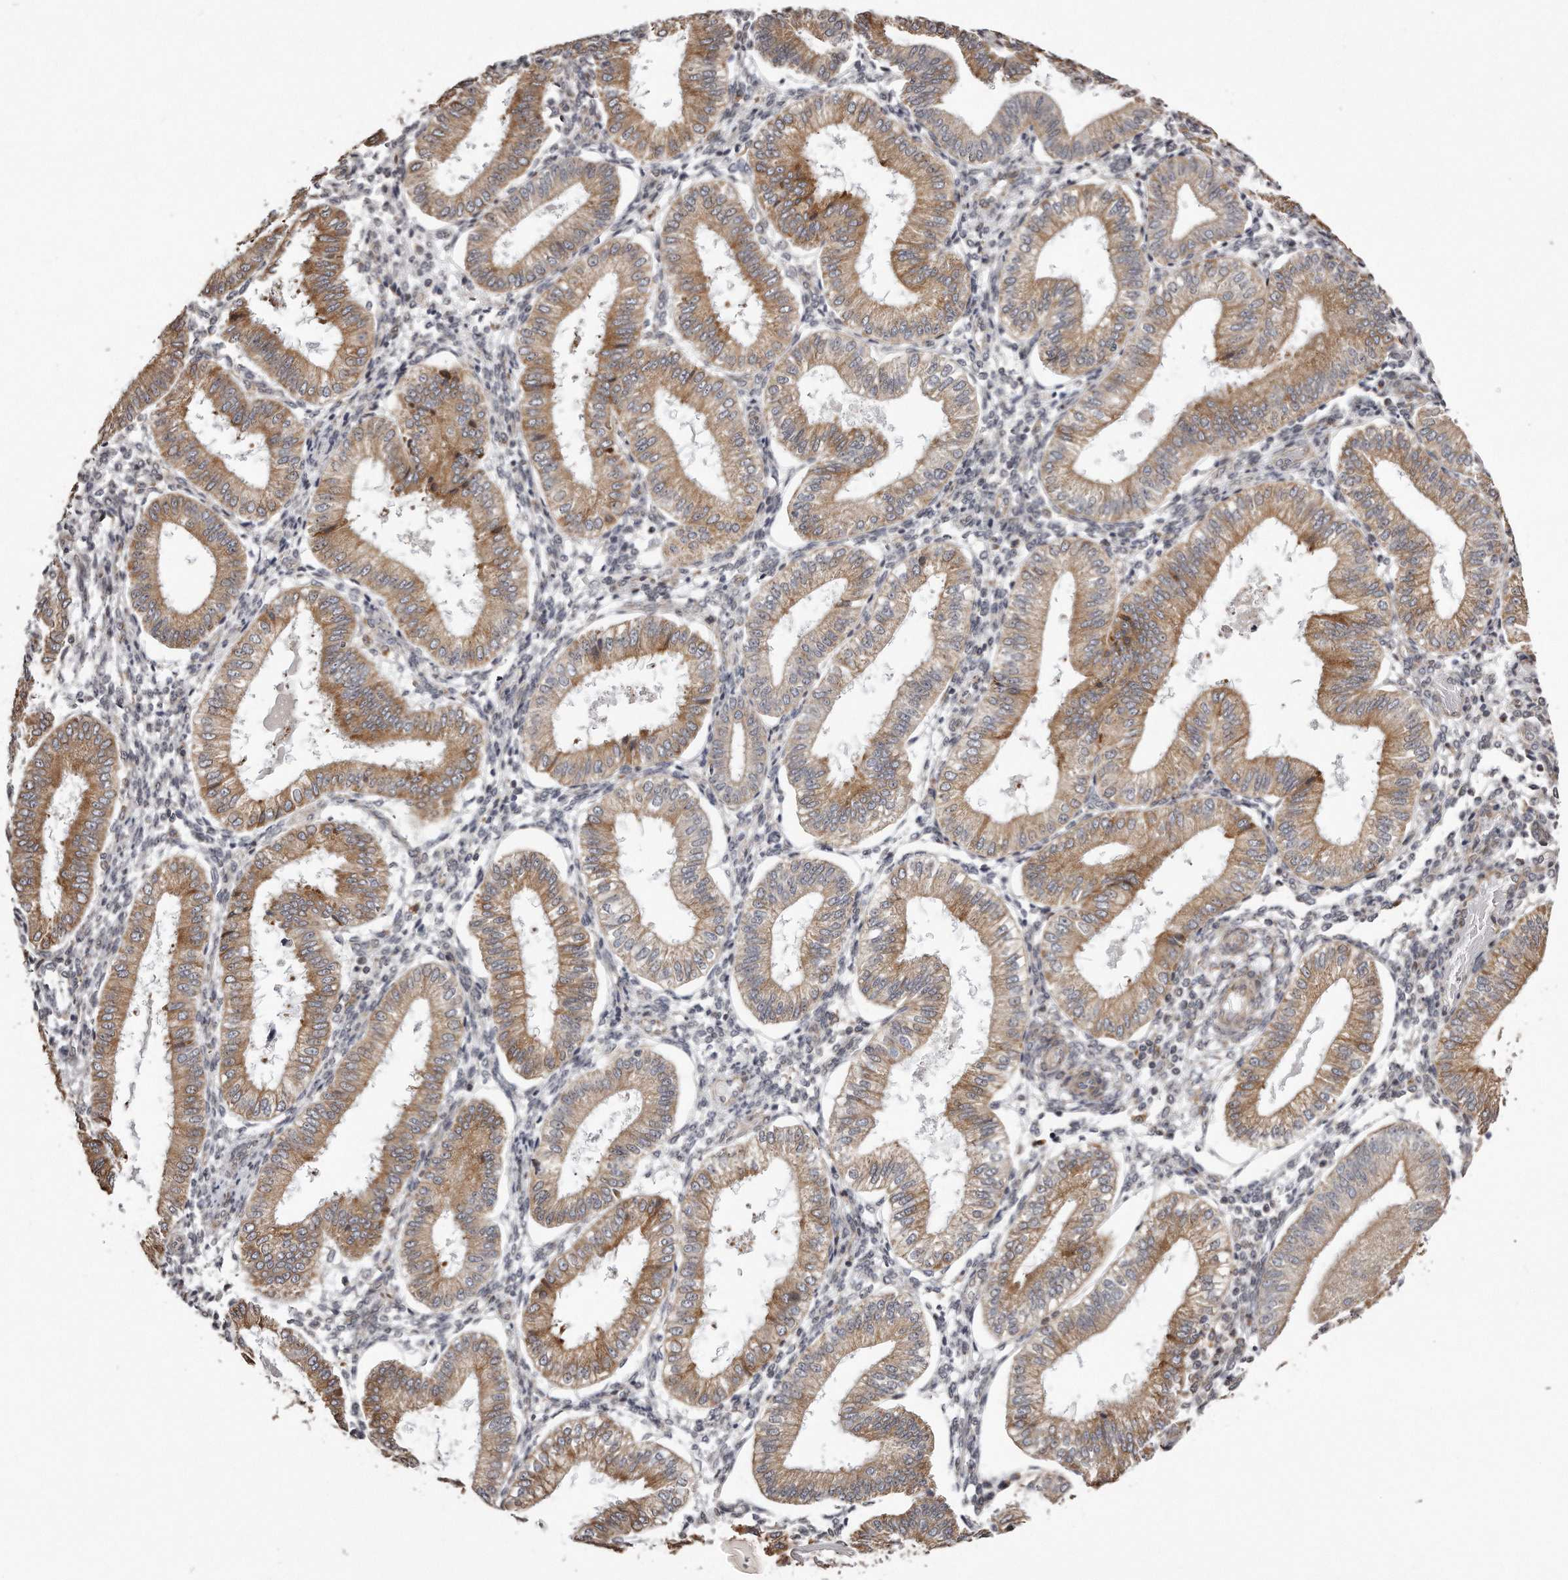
{"staining": {"intensity": "negative", "quantity": "none", "location": "none"}, "tissue": "endometrium", "cell_type": "Cells in endometrial stroma", "image_type": "normal", "snomed": [{"axis": "morphology", "description": "Normal tissue, NOS"}, {"axis": "topography", "description": "Endometrium"}], "caption": "Protein analysis of normal endometrium reveals no significant staining in cells in endometrial stroma. (DAB immunohistochemistry (IHC) visualized using brightfield microscopy, high magnification).", "gene": "TRAPPC14", "patient": {"sex": "female", "age": 39}}